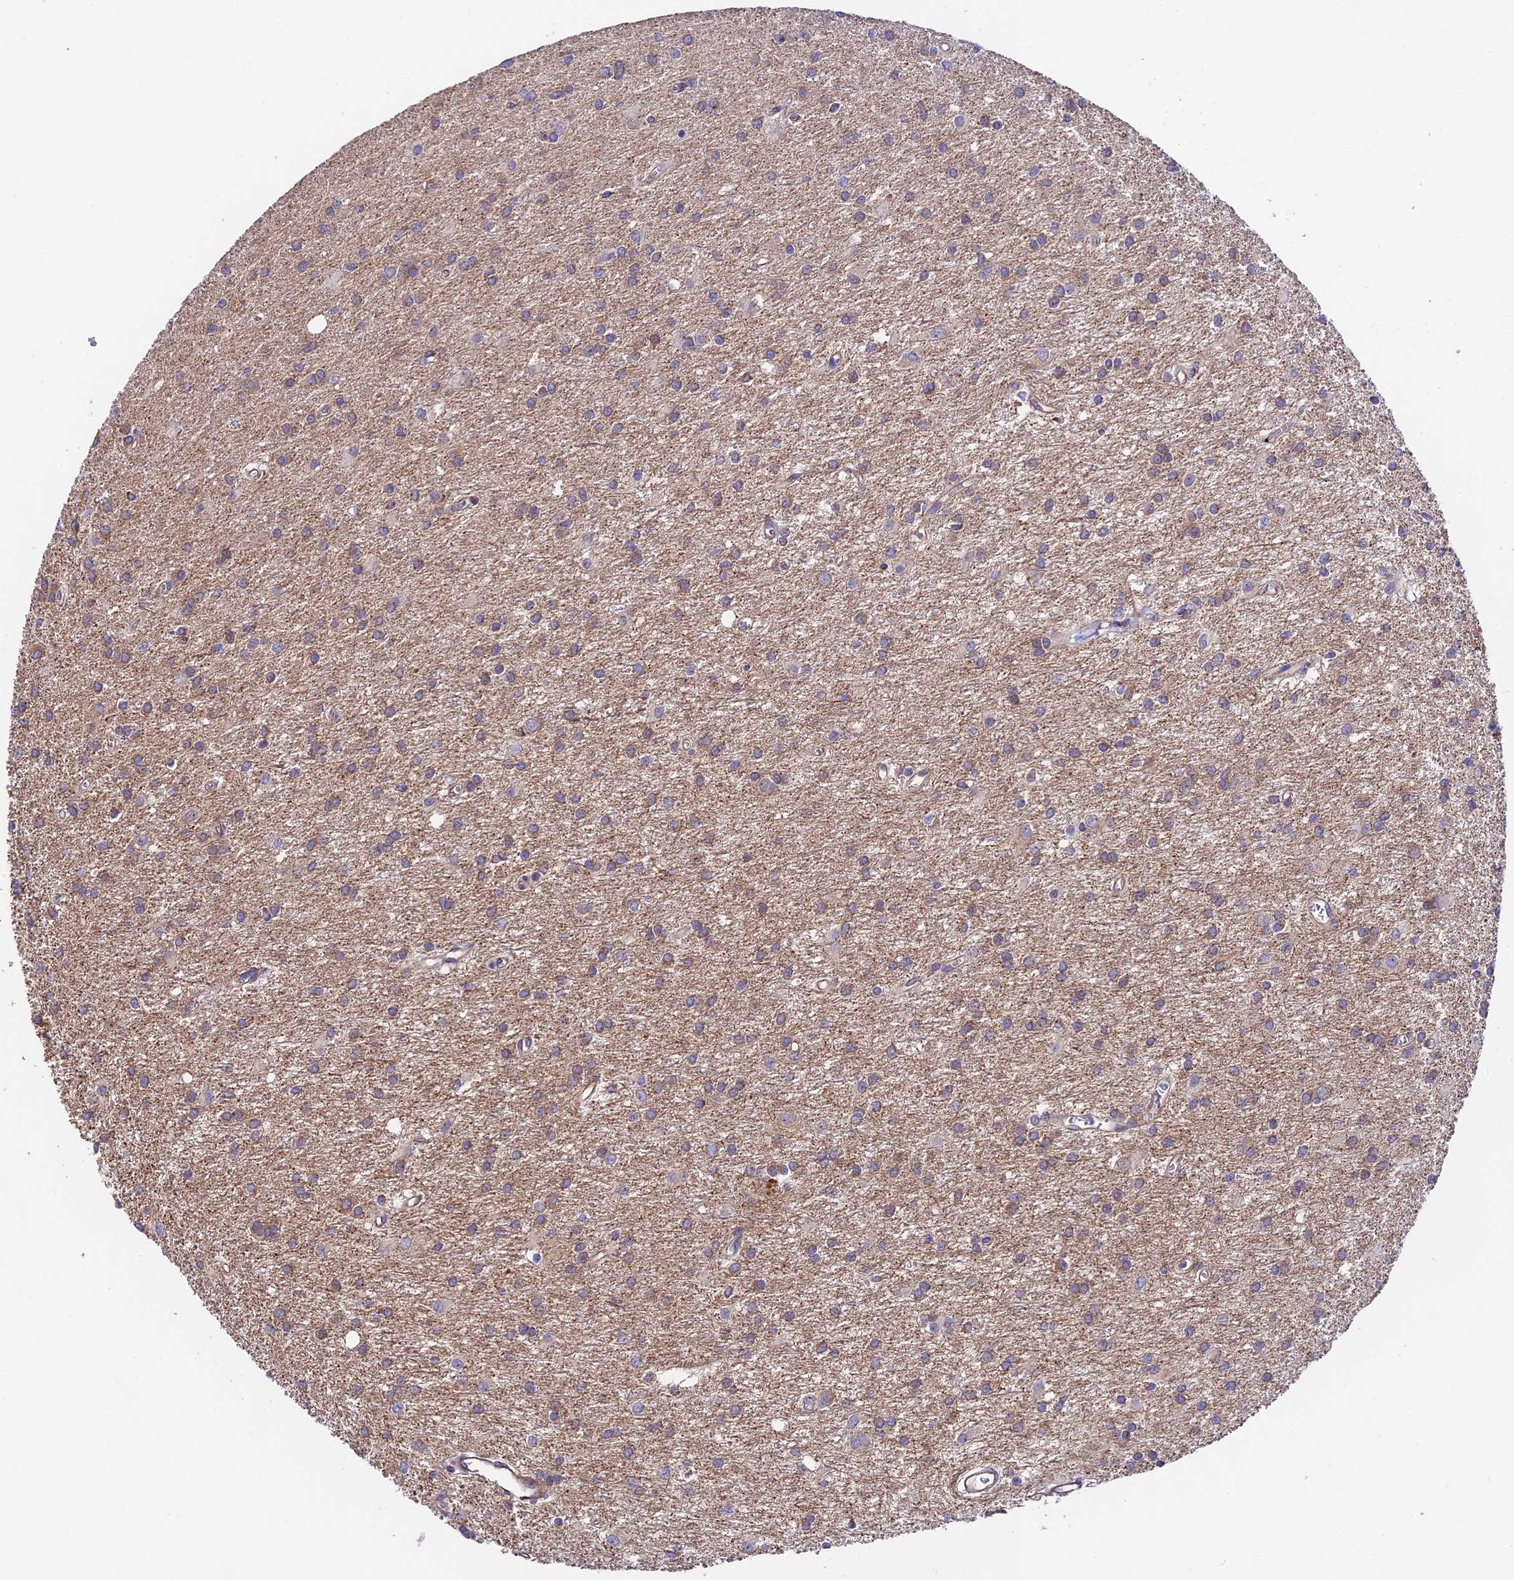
{"staining": {"intensity": "weak", "quantity": "25%-75%", "location": "cytoplasmic/membranous"}, "tissue": "glioma", "cell_type": "Tumor cells", "image_type": "cancer", "snomed": [{"axis": "morphology", "description": "Glioma, malignant, High grade"}, {"axis": "topography", "description": "Brain"}], "caption": "Immunohistochemistry photomicrograph of malignant high-grade glioma stained for a protein (brown), which reveals low levels of weak cytoplasmic/membranous positivity in about 25%-75% of tumor cells.", "gene": "VPS13C", "patient": {"sex": "female", "age": 50}}